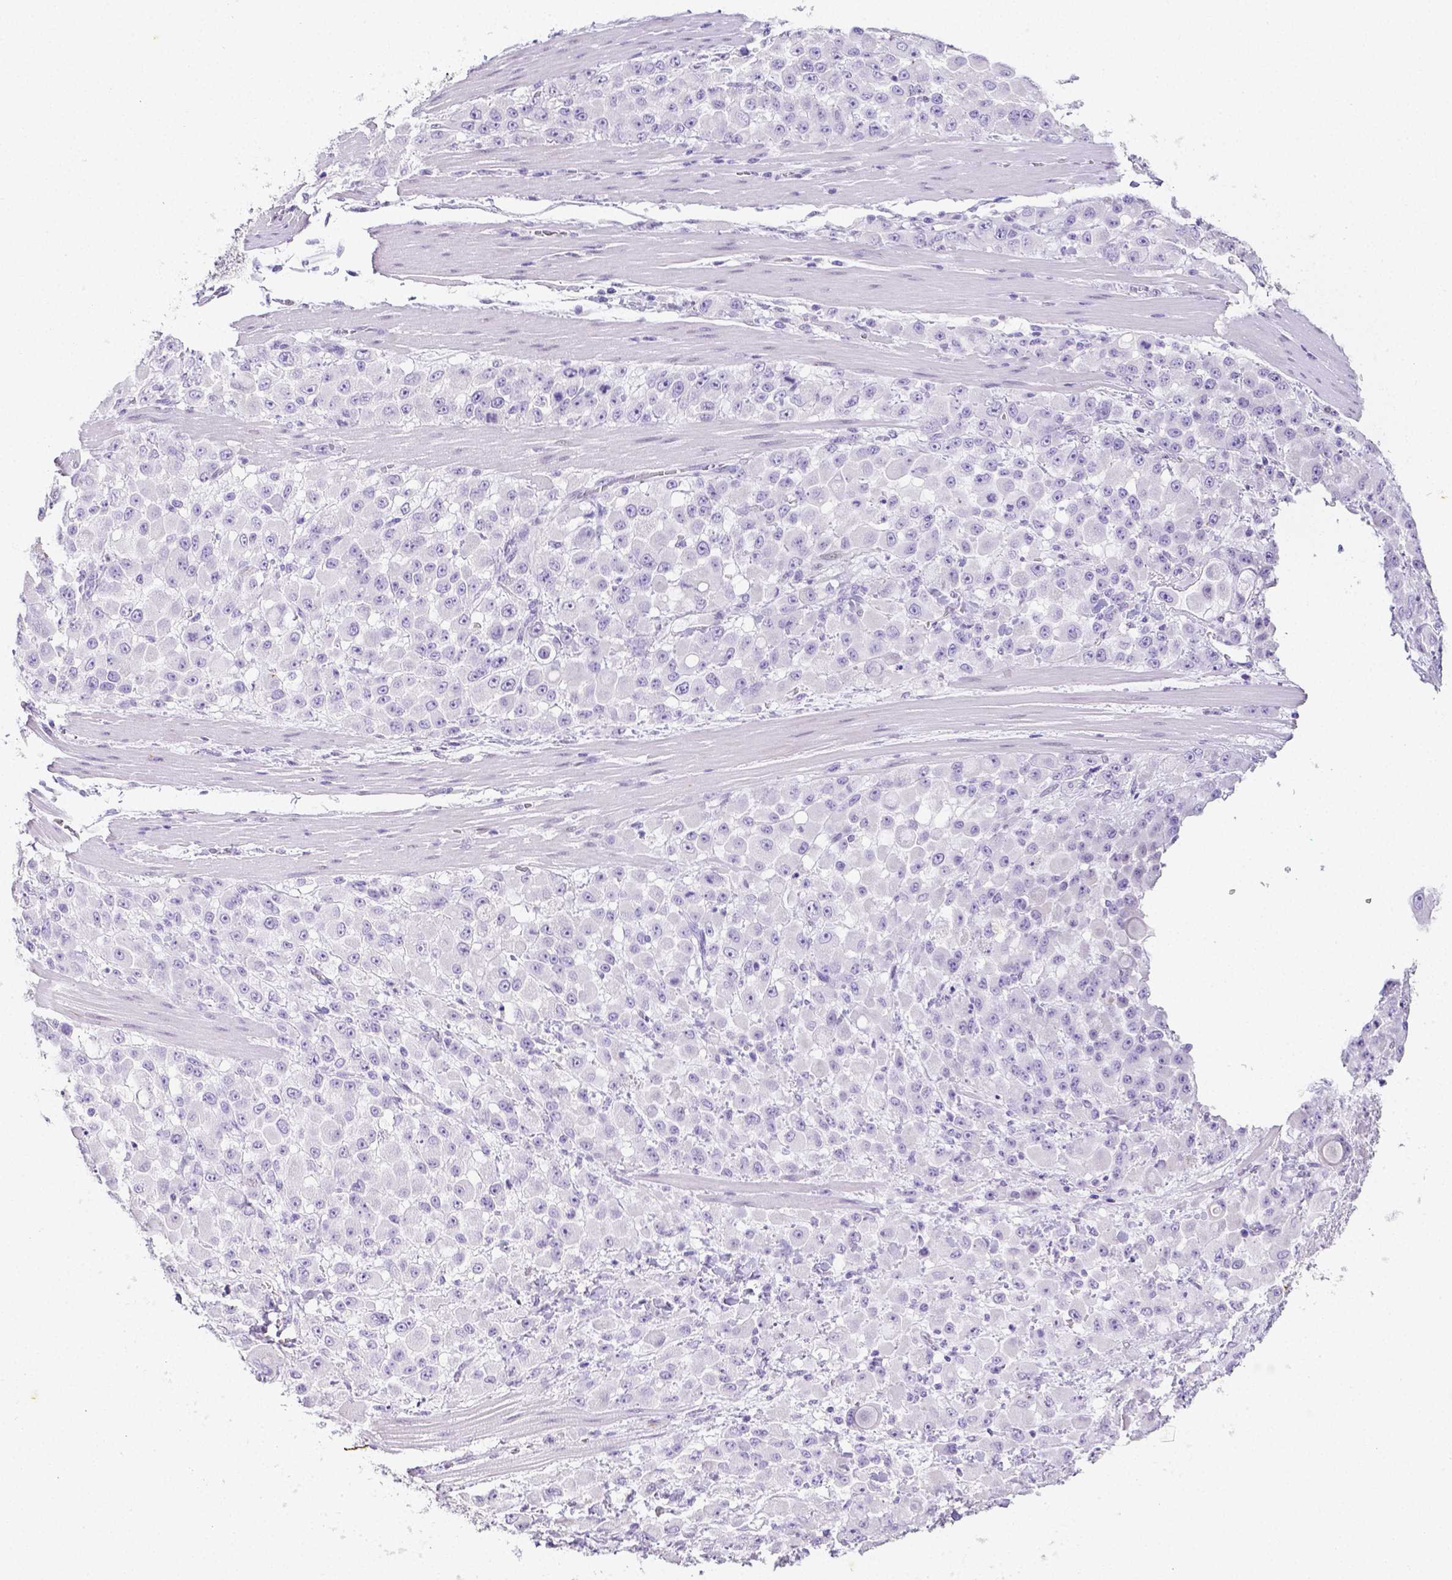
{"staining": {"intensity": "negative", "quantity": "none", "location": "none"}, "tissue": "stomach cancer", "cell_type": "Tumor cells", "image_type": "cancer", "snomed": [{"axis": "morphology", "description": "Adenocarcinoma, NOS"}, {"axis": "topography", "description": "Stomach"}], "caption": "A high-resolution histopathology image shows immunohistochemistry staining of adenocarcinoma (stomach), which displays no significant staining in tumor cells. (Stains: DAB immunohistochemistry with hematoxylin counter stain, Microscopy: brightfield microscopy at high magnification).", "gene": "ARHGAP36", "patient": {"sex": "female", "age": 76}}